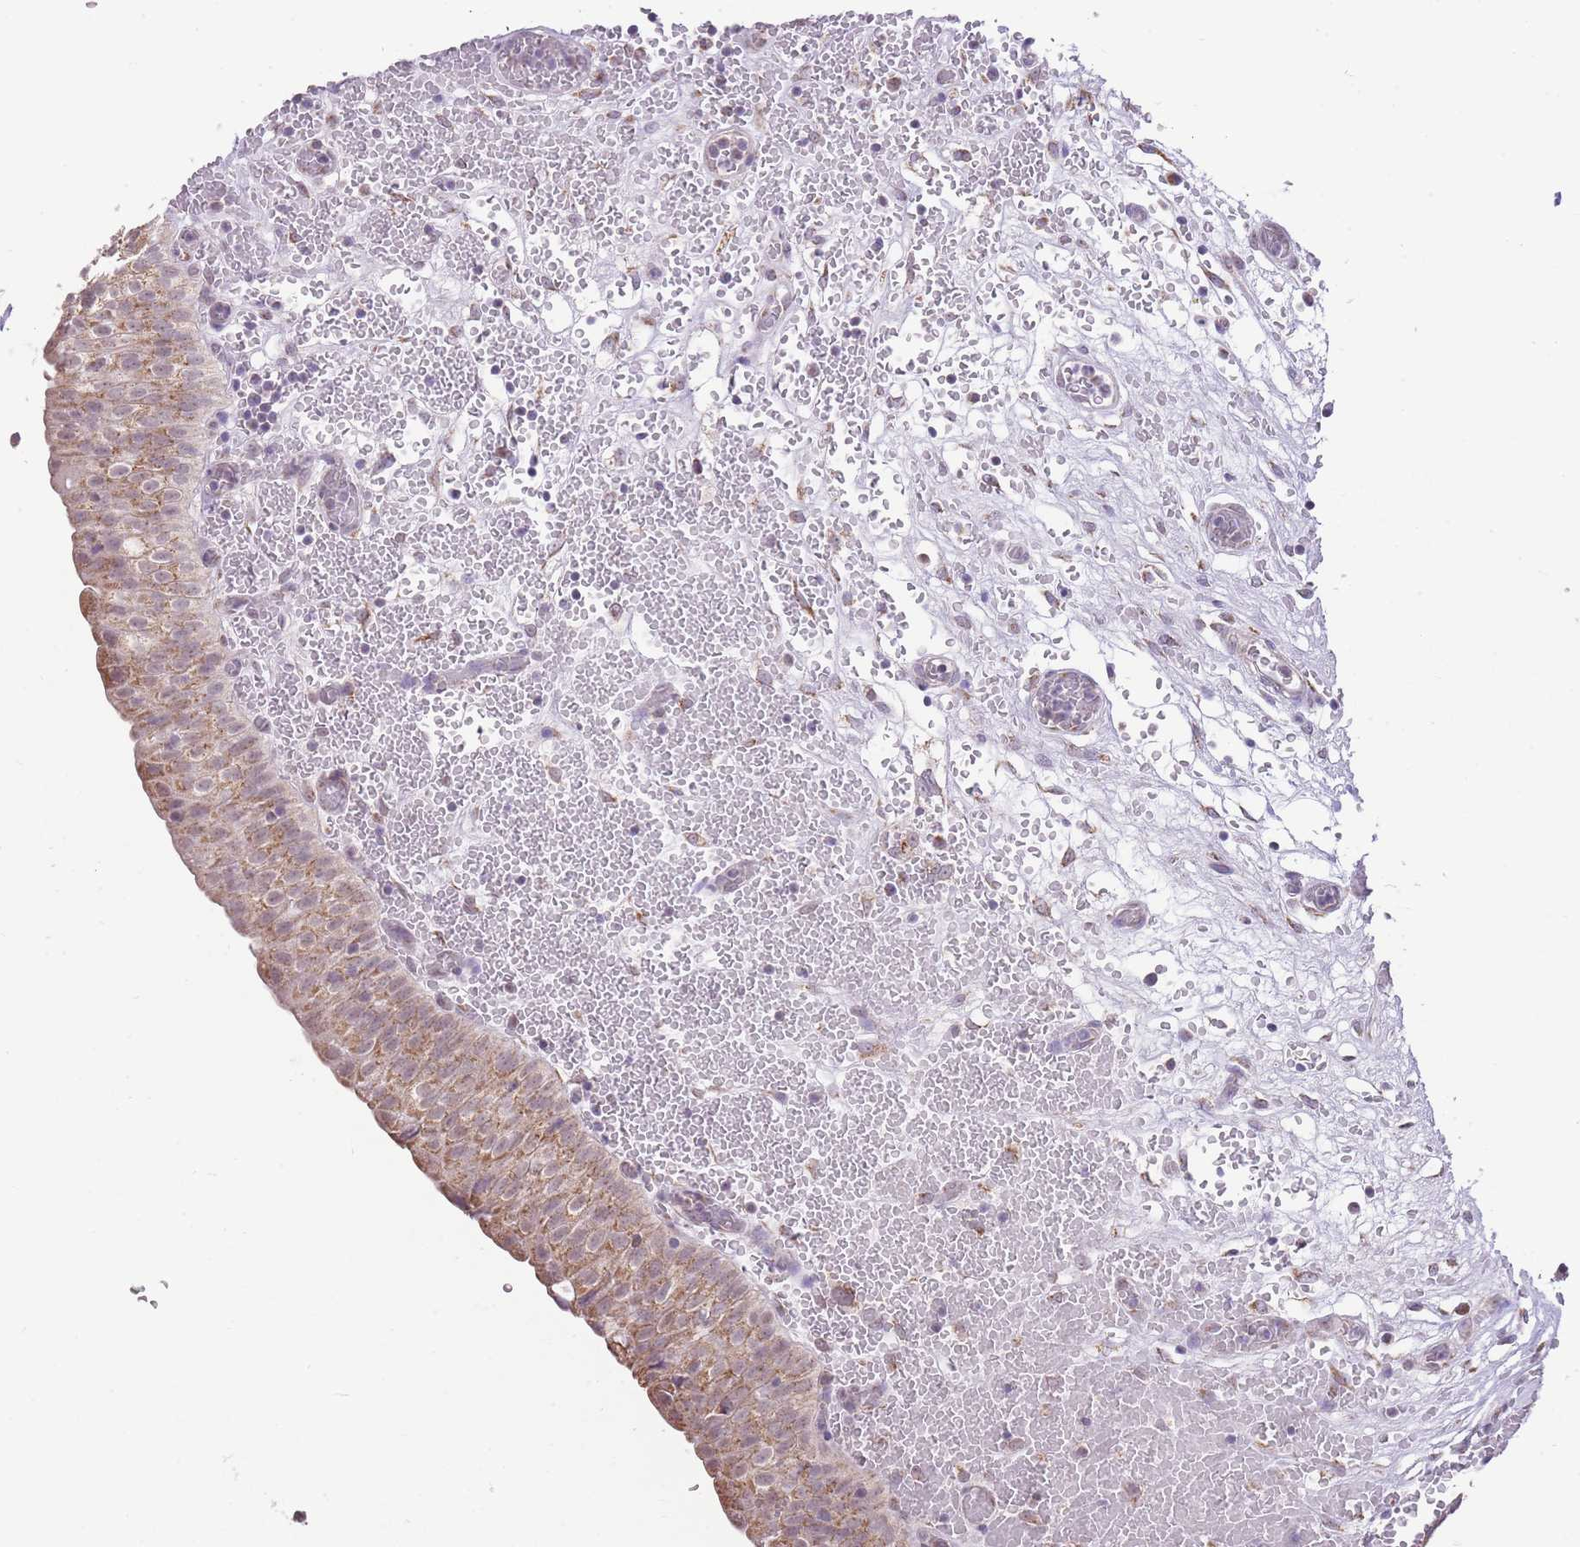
{"staining": {"intensity": "moderate", "quantity": ">75%", "location": "cytoplasmic/membranous"}, "tissue": "urinary bladder", "cell_type": "Urothelial cells", "image_type": "normal", "snomed": [{"axis": "morphology", "description": "Normal tissue, NOS"}, {"axis": "topography", "description": "Urinary bladder"}], "caption": "This photomicrograph reveals normal urinary bladder stained with immunohistochemistry (IHC) to label a protein in brown. The cytoplasmic/membranous of urothelial cells show moderate positivity for the protein. Nuclei are counter-stained blue.", "gene": "NELL1", "patient": {"sex": "male", "age": 55}}